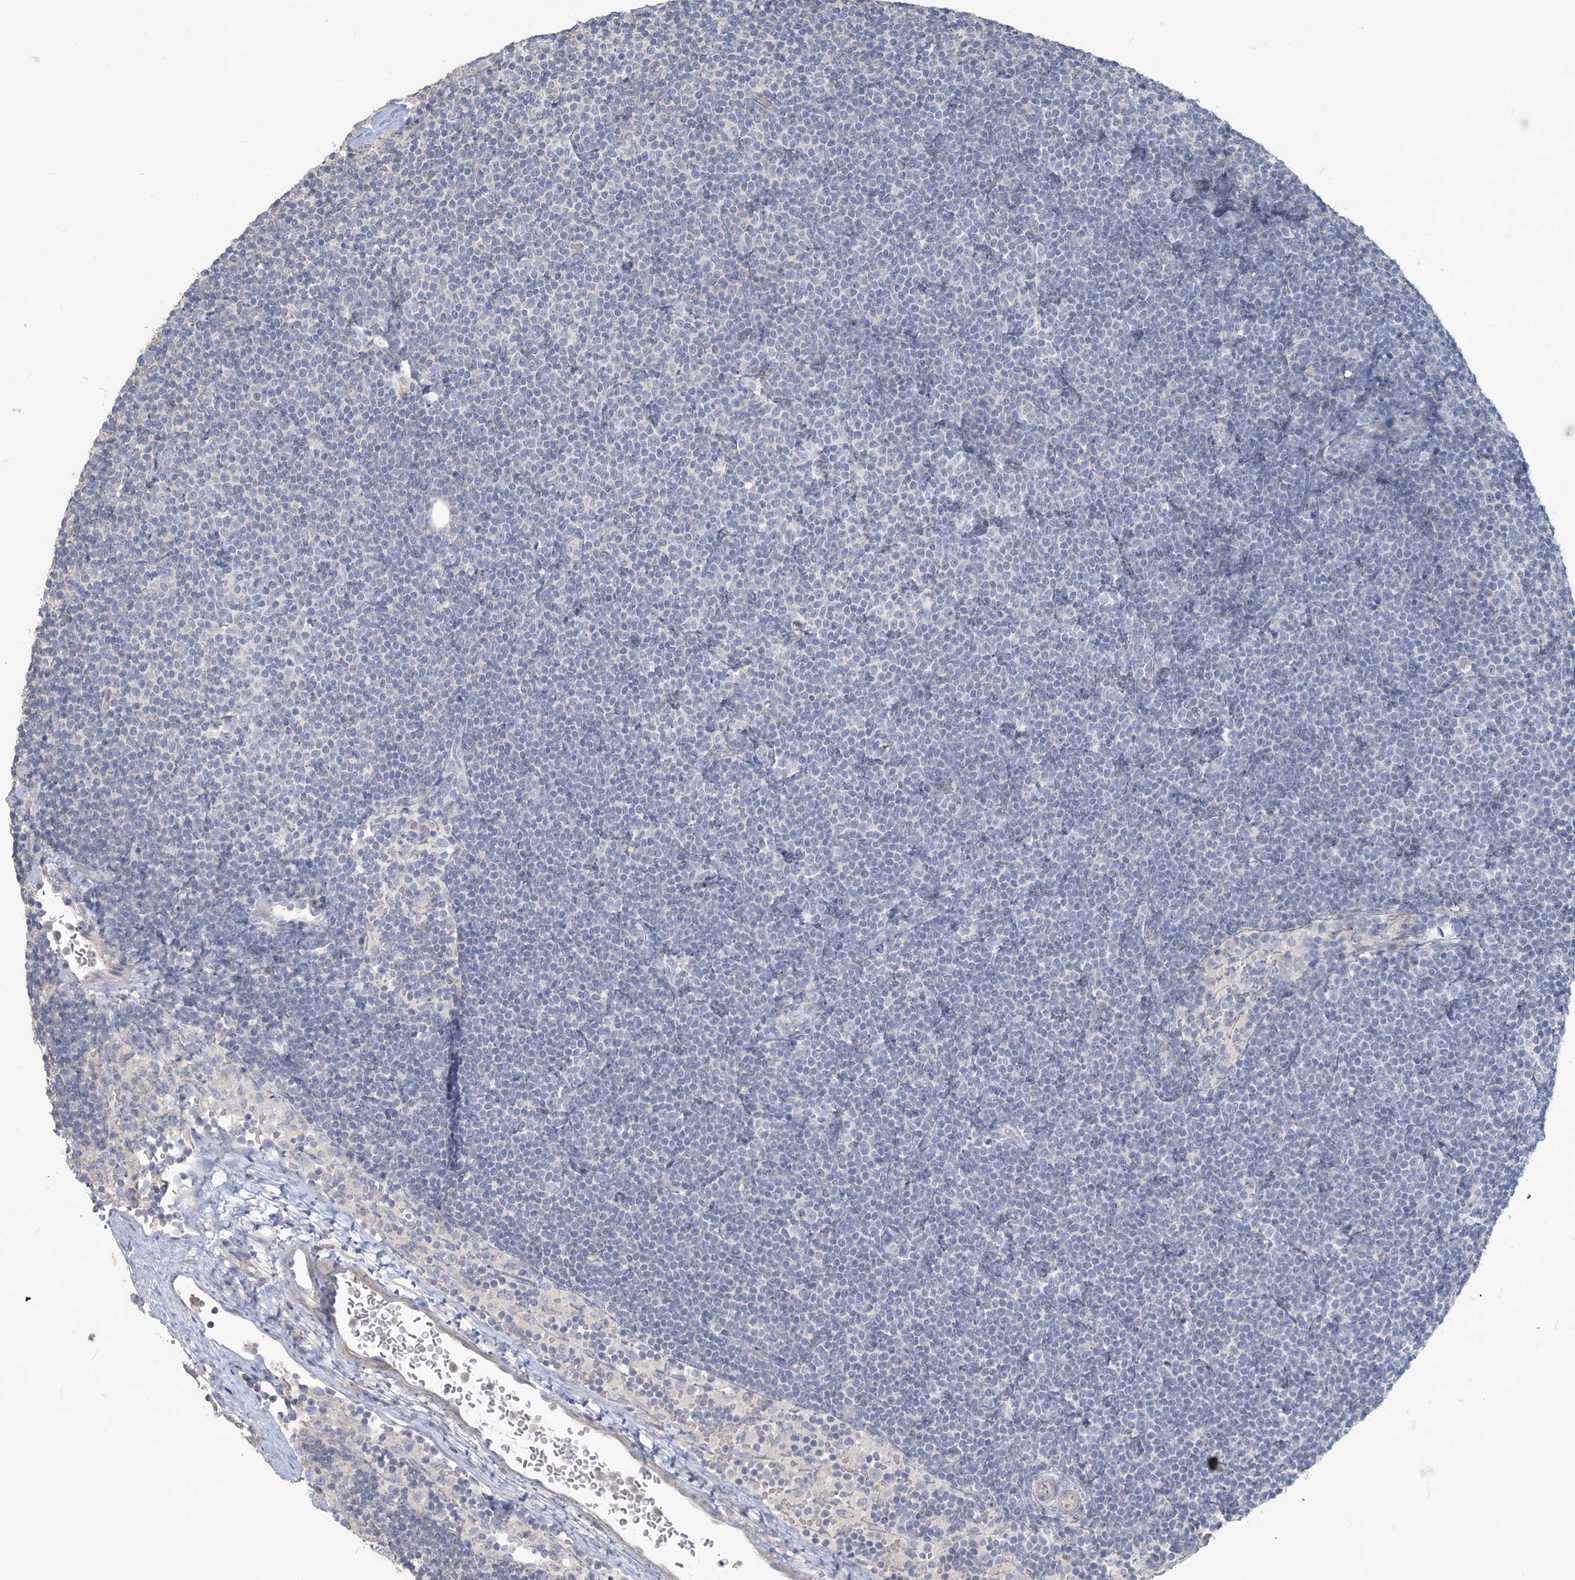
{"staining": {"intensity": "negative", "quantity": "none", "location": "none"}, "tissue": "lymphoma", "cell_type": "Tumor cells", "image_type": "cancer", "snomed": [{"axis": "morphology", "description": "Malignant lymphoma, non-Hodgkin's type, Low grade"}, {"axis": "topography", "description": "Lymph node"}], "caption": "This is an immunohistochemistry (IHC) photomicrograph of low-grade malignant lymphoma, non-Hodgkin's type. There is no staining in tumor cells.", "gene": "NPHS2", "patient": {"sex": "female", "age": 53}}